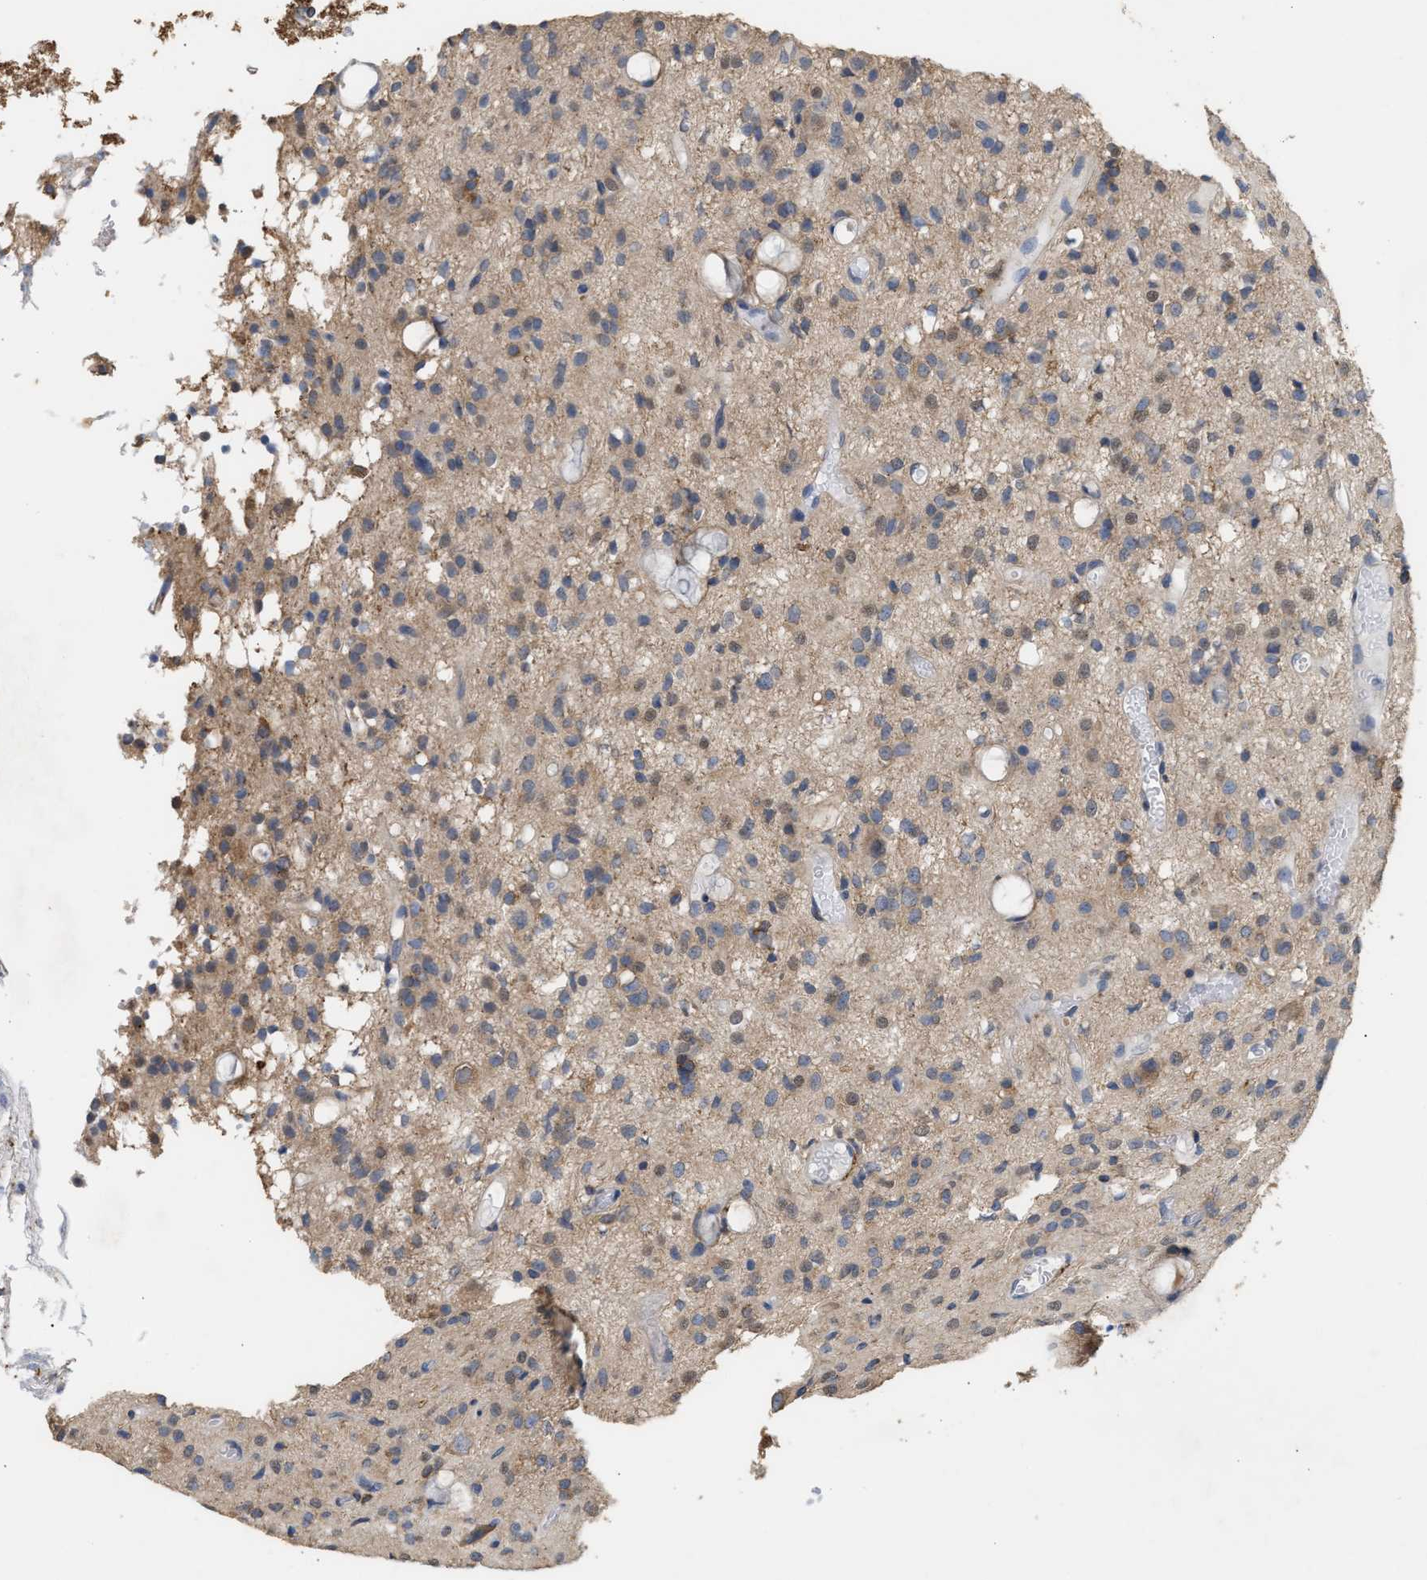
{"staining": {"intensity": "weak", "quantity": "25%-75%", "location": "cytoplasmic/membranous"}, "tissue": "glioma", "cell_type": "Tumor cells", "image_type": "cancer", "snomed": [{"axis": "morphology", "description": "Glioma, malignant, High grade"}, {"axis": "topography", "description": "Brain"}], "caption": "Glioma stained with immunohistochemistry (IHC) shows weak cytoplasmic/membranous expression in approximately 25%-75% of tumor cells. (IHC, brightfield microscopy, high magnification).", "gene": "GCN1", "patient": {"sex": "female", "age": 59}}